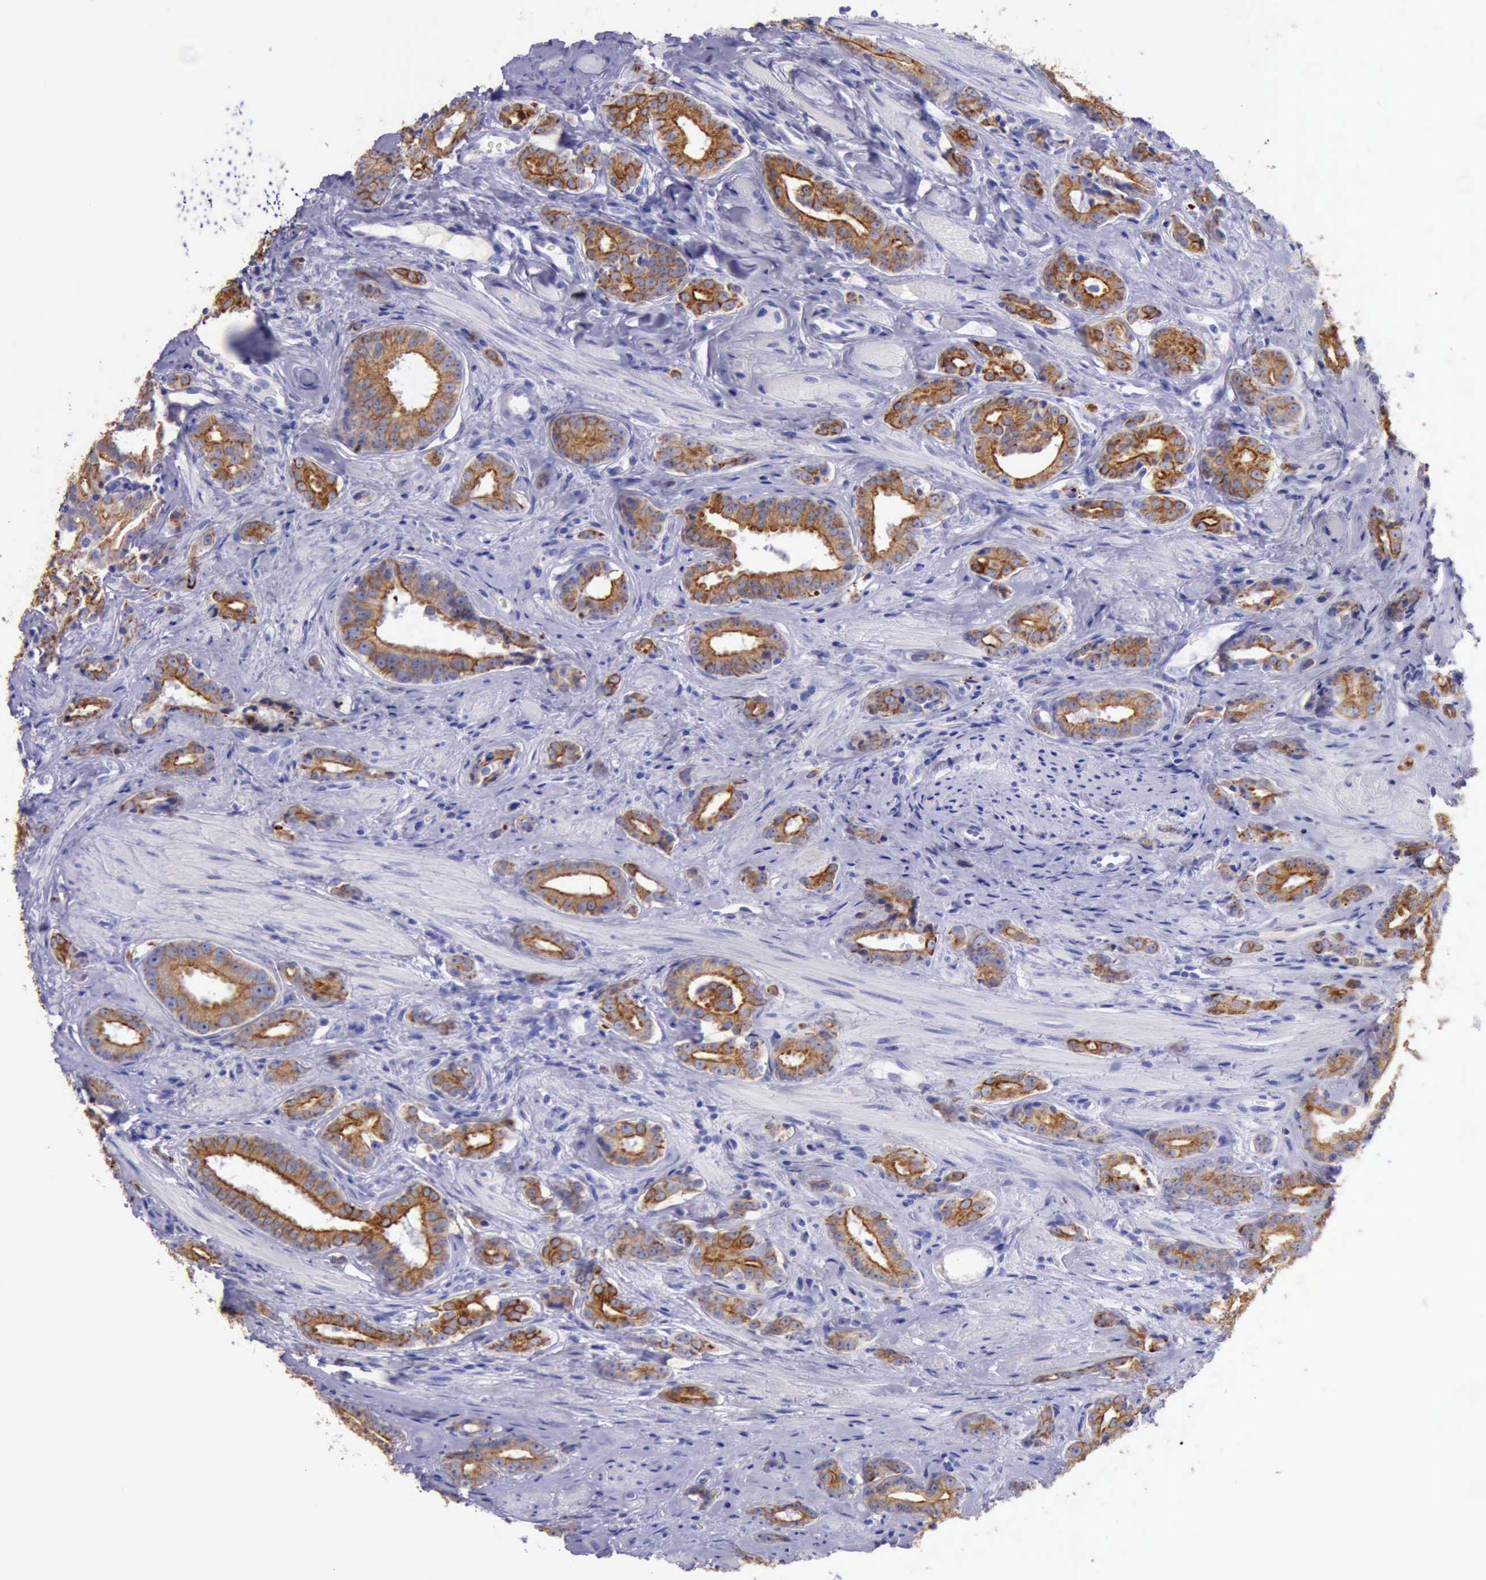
{"staining": {"intensity": "strong", "quantity": ">75%", "location": "cytoplasmic/membranous"}, "tissue": "prostate cancer", "cell_type": "Tumor cells", "image_type": "cancer", "snomed": [{"axis": "morphology", "description": "Adenocarcinoma, Medium grade"}, {"axis": "topography", "description": "Prostate"}], "caption": "About >75% of tumor cells in human prostate cancer show strong cytoplasmic/membranous protein expression as visualized by brown immunohistochemical staining.", "gene": "KRT8", "patient": {"sex": "male", "age": 53}}